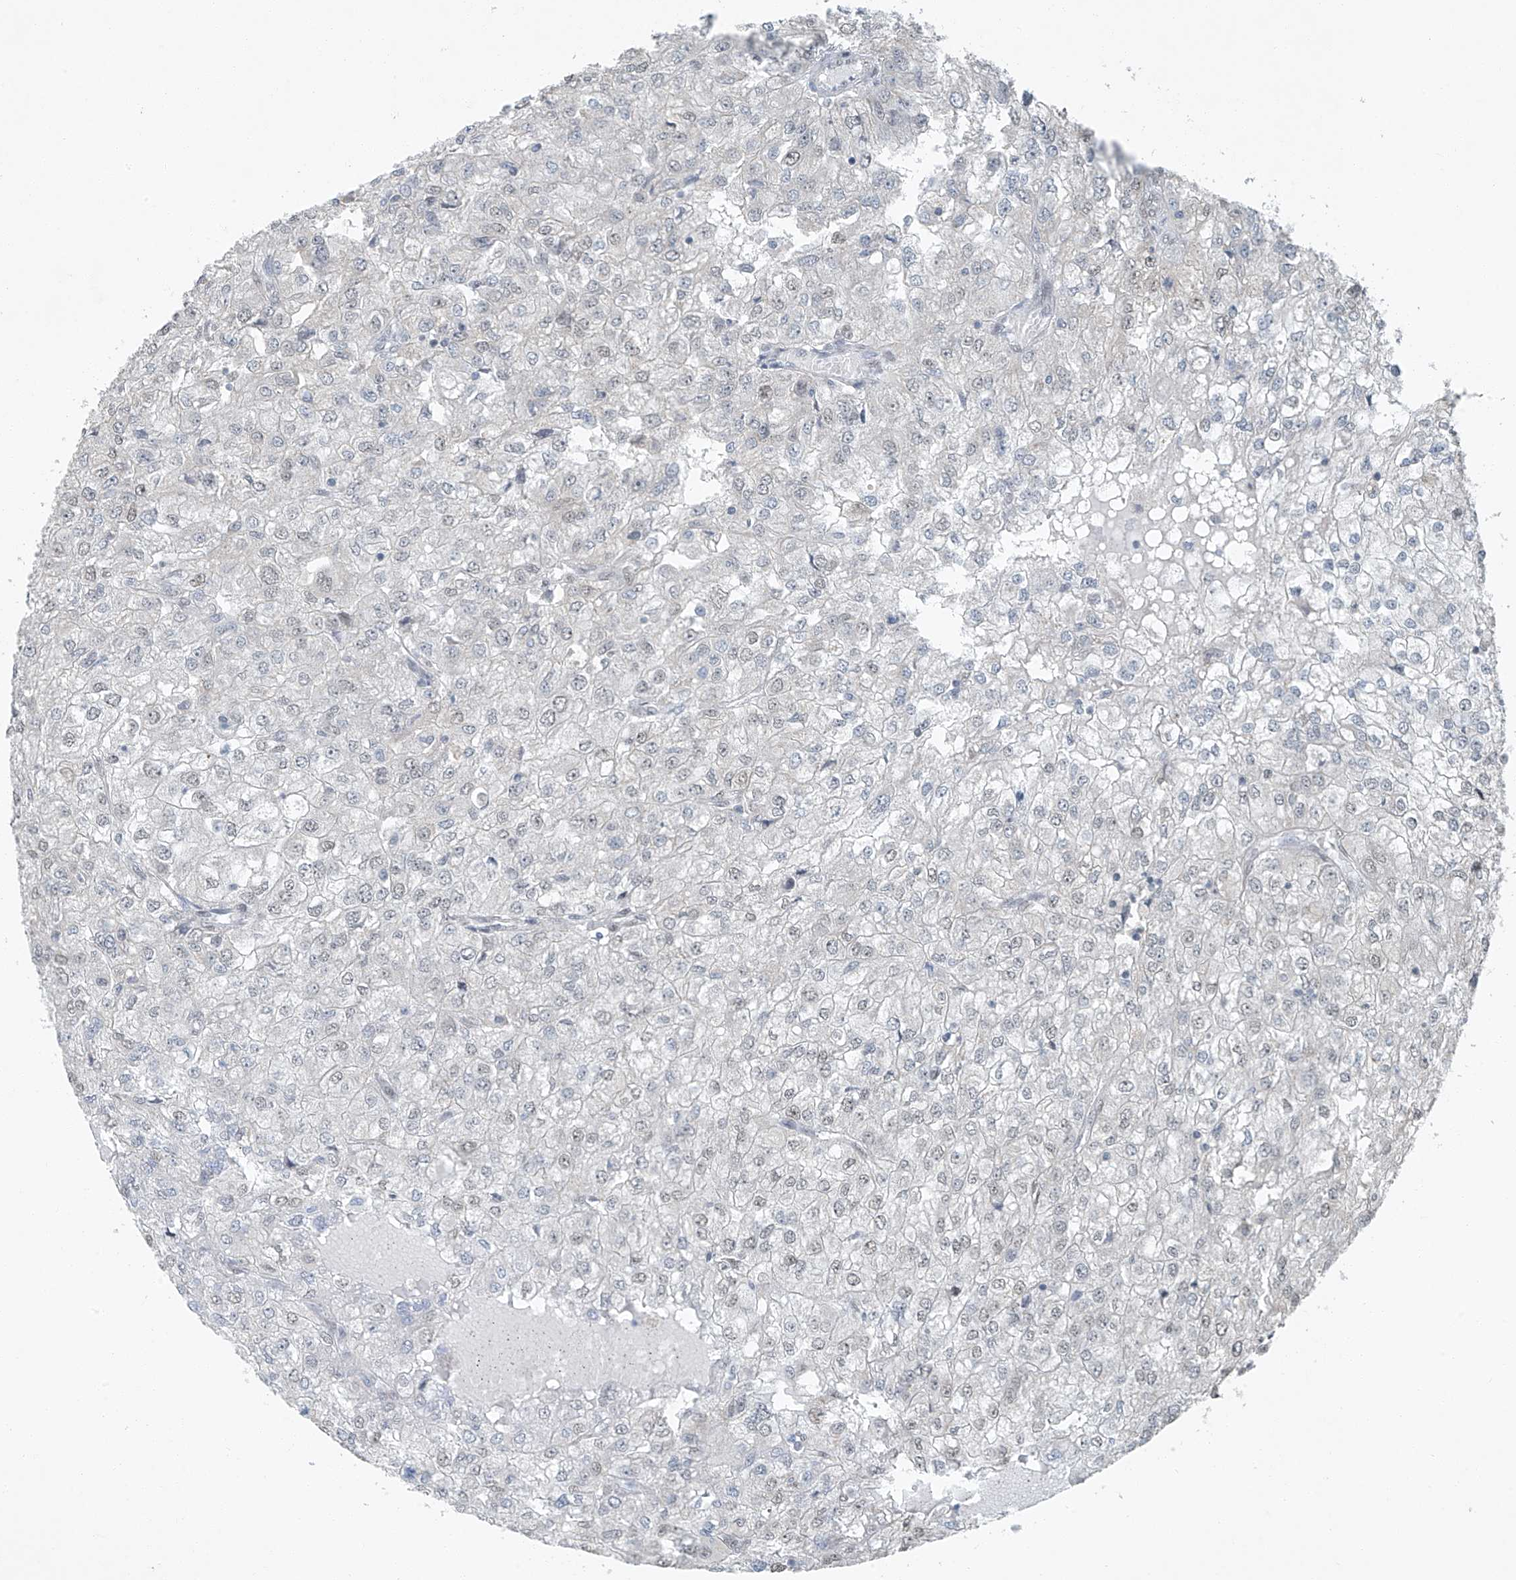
{"staining": {"intensity": "weak", "quantity": "<25%", "location": "nuclear"}, "tissue": "renal cancer", "cell_type": "Tumor cells", "image_type": "cancer", "snomed": [{"axis": "morphology", "description": "Adenocarcinoma, NOS"}, {"axis": "topography", "description": "Kidney"}], "caption": "An IHC photomicrograph of renal cancer (adenocarcinoma) is shown. There is no staining in tumor cells of renal cancer (adenocarcinoma).", "gene": "TAF8", "patient": {"sex": "female", "age": 54}}